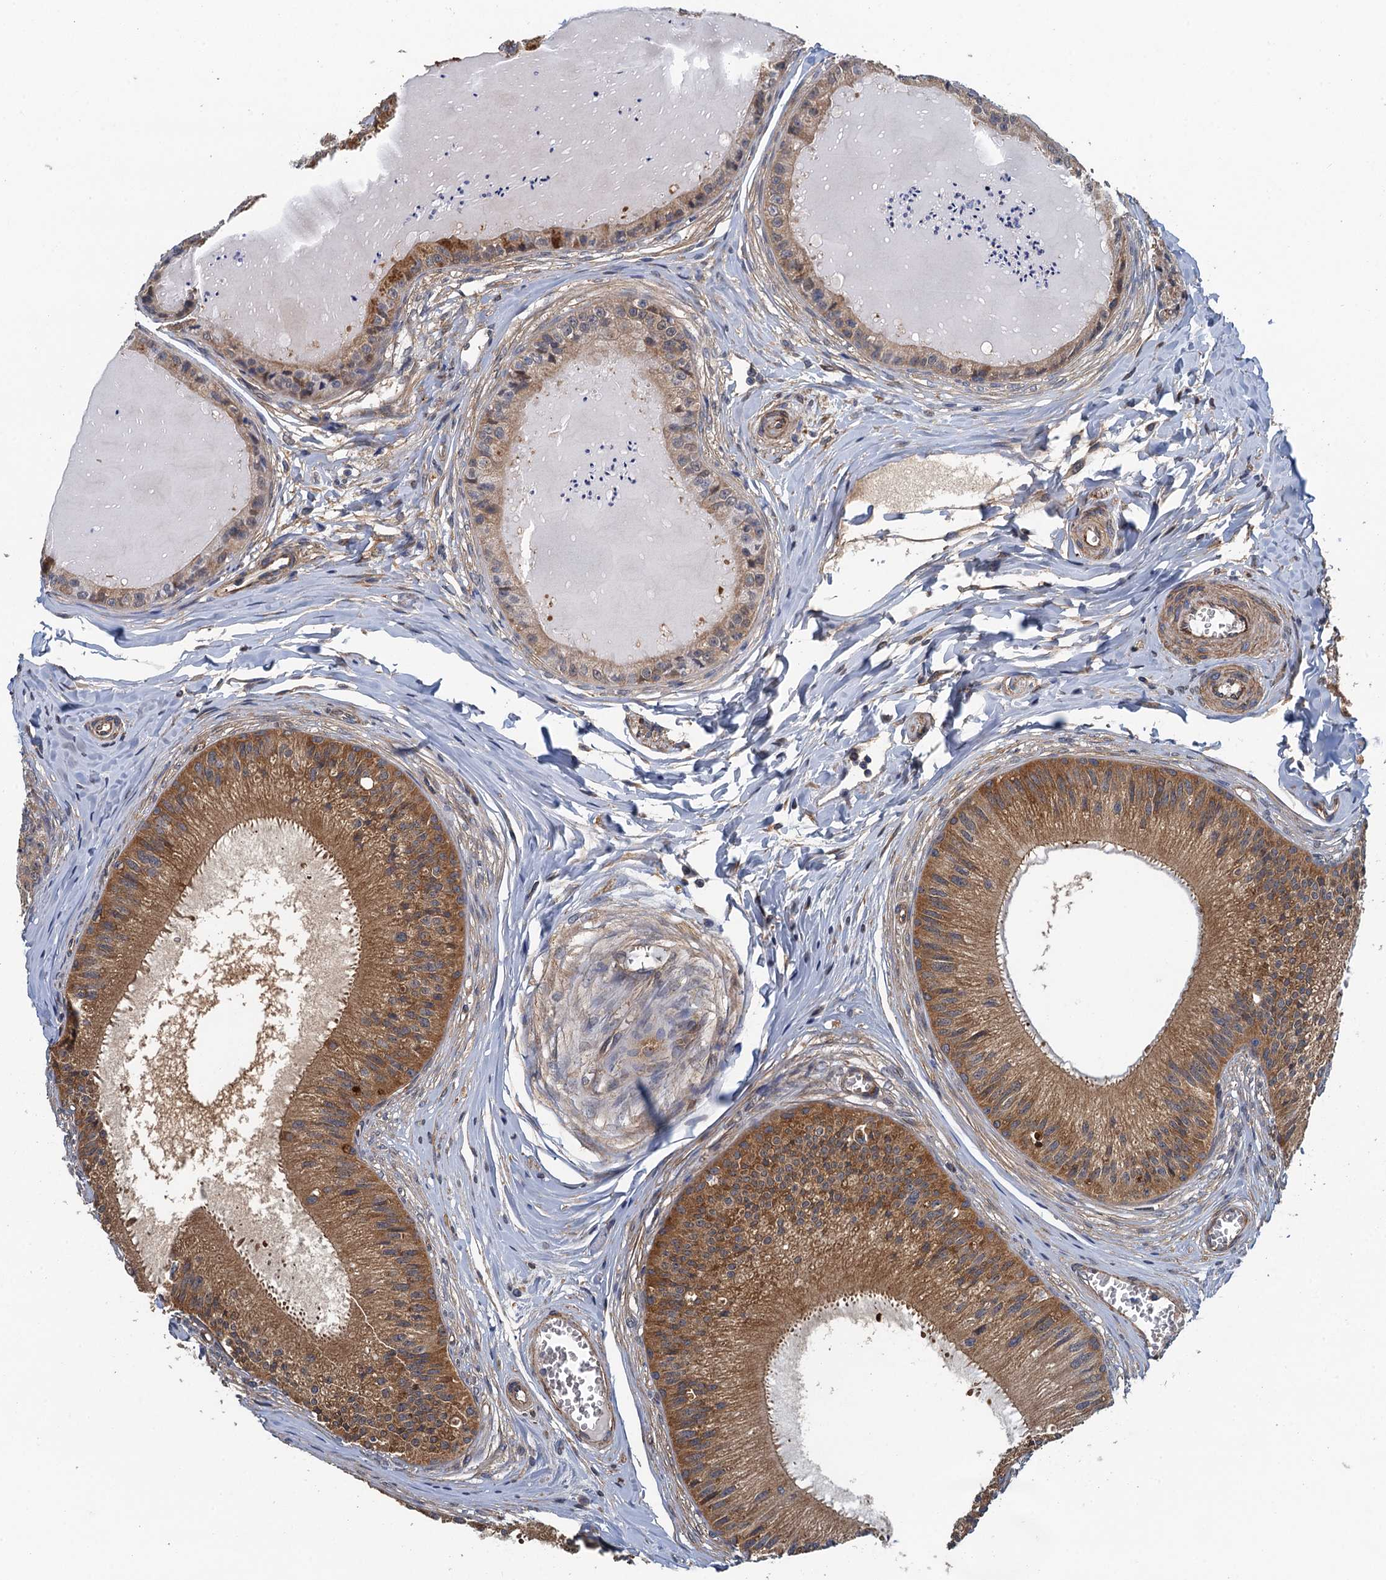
{"staining": {"intensity": "strong", "quantity": ">75%", "location": "cytoplasmic/membranous"}, "tissue": "epididymis", "cell_type": "Glandular cells", "image_type": "normal", "snomed": [{"axis": "morphology", "description": "Normal tissue, NOS"}, {"axis": "topography", "description": "Epididymis"}], "caption": "Immunohistochemical staining of unremarkable epididymis demonstrates strong cytoplasmic/membranous protein expression in about >75% of glandular cells.", "gene": "RSAD2", "patient": {"sex": "male", "age": 31}}